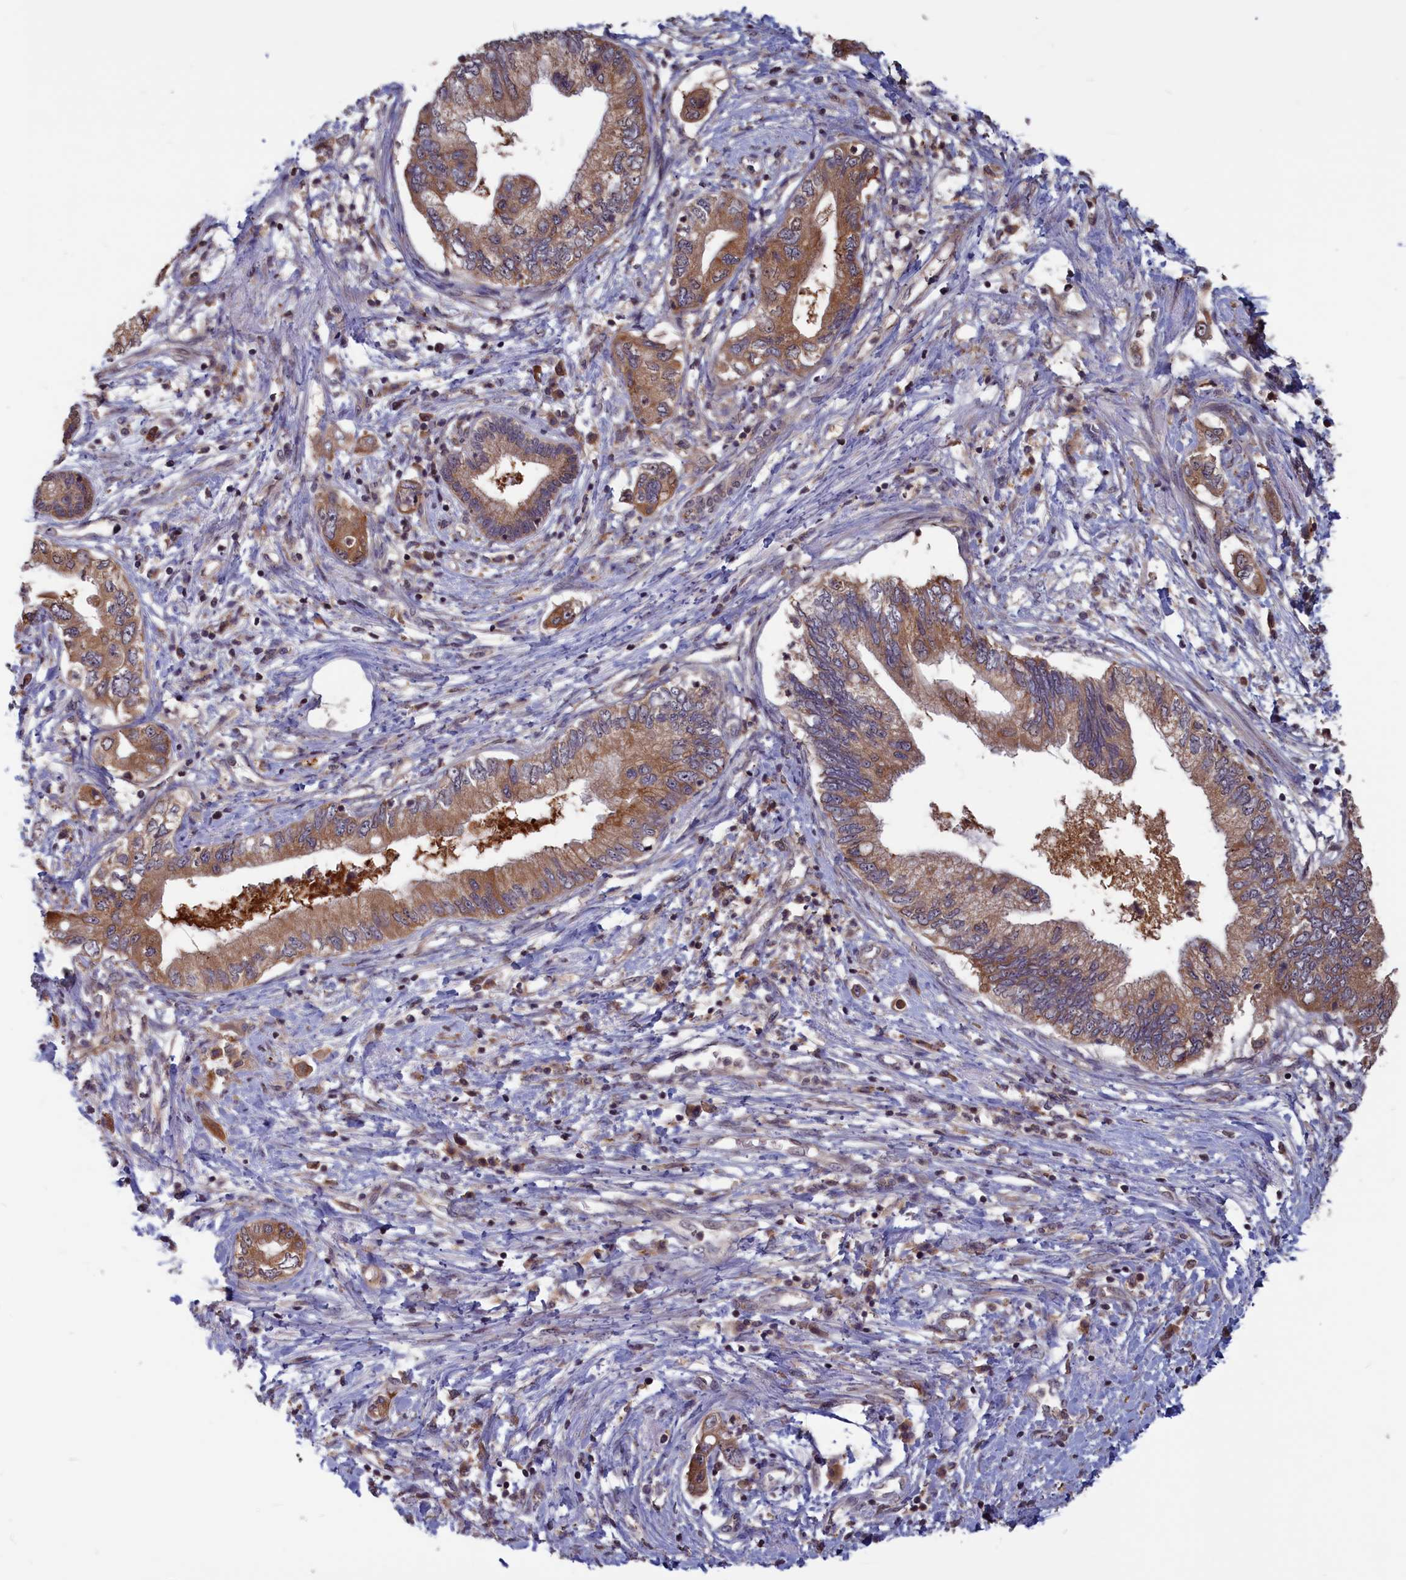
{"staining": {"intensity": "moderate", "quantity": ">75%", "location": "cytoplasmic/membranous"}, "tissue": "pancreatic cancer", "cell_type": "Tumor cells", "image_type": "cancer", "snomed": [{"axis": "morphology", "description": "Adenocarcinoma, NOS"}, {"axis": "topography", "description": "Pancreas"}], "caption": "Immunohistochemistry micrograph of neoplastic tissue: human pancreatic cancer (adenocarcinoma) stained using immunohistochemistry (IHC) shows medium levels of moderate protein expression localized specifically in the cytoplasmic/membranous of tumor cells, appearing as a cytoplasmic/membranous brown color.", "gene": "CACTIN", "patient": {"sex": "female", "age": 73}}